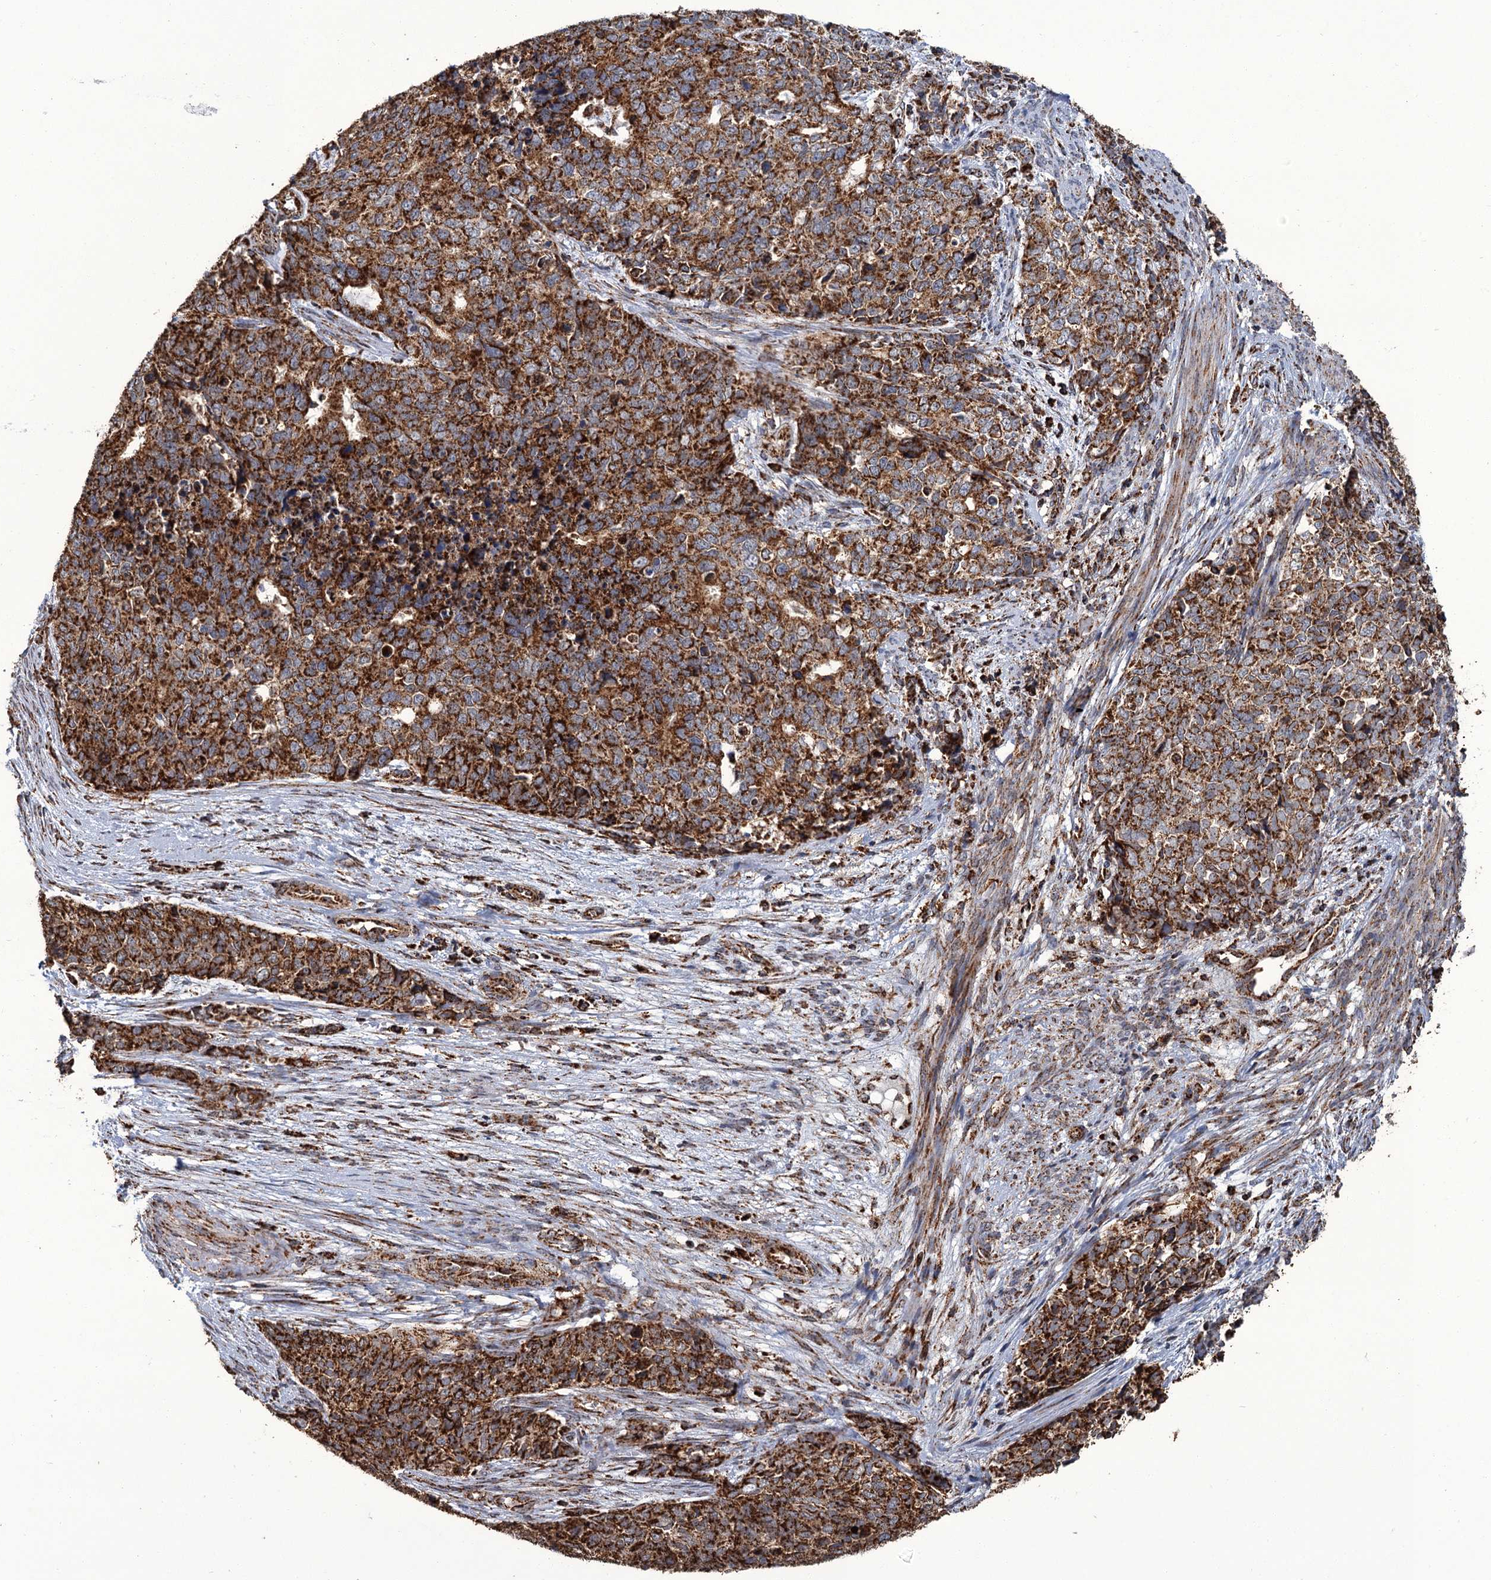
{"staining": {"intensity": "strong", "quantity": ">75%", "location": "cytoplasmic/membranous"}, "tissue": "cervical cancer", "cell_type": "Tumor cells", "image_type": "cancer", "snomed": [{"axis": "morphology", "description": "Squamous cell carcinoma, NOS"}, {"axis": "topography", "description": "Cervix"}], "caption": "This image displays immunohistochemistry staining of human cervical cancer, with high strong cytoplasmic/membranous positivity in approximately >75% of tumor cells.", "gene": "APH1A", "patient": {"sex": "female", "age": 63}}